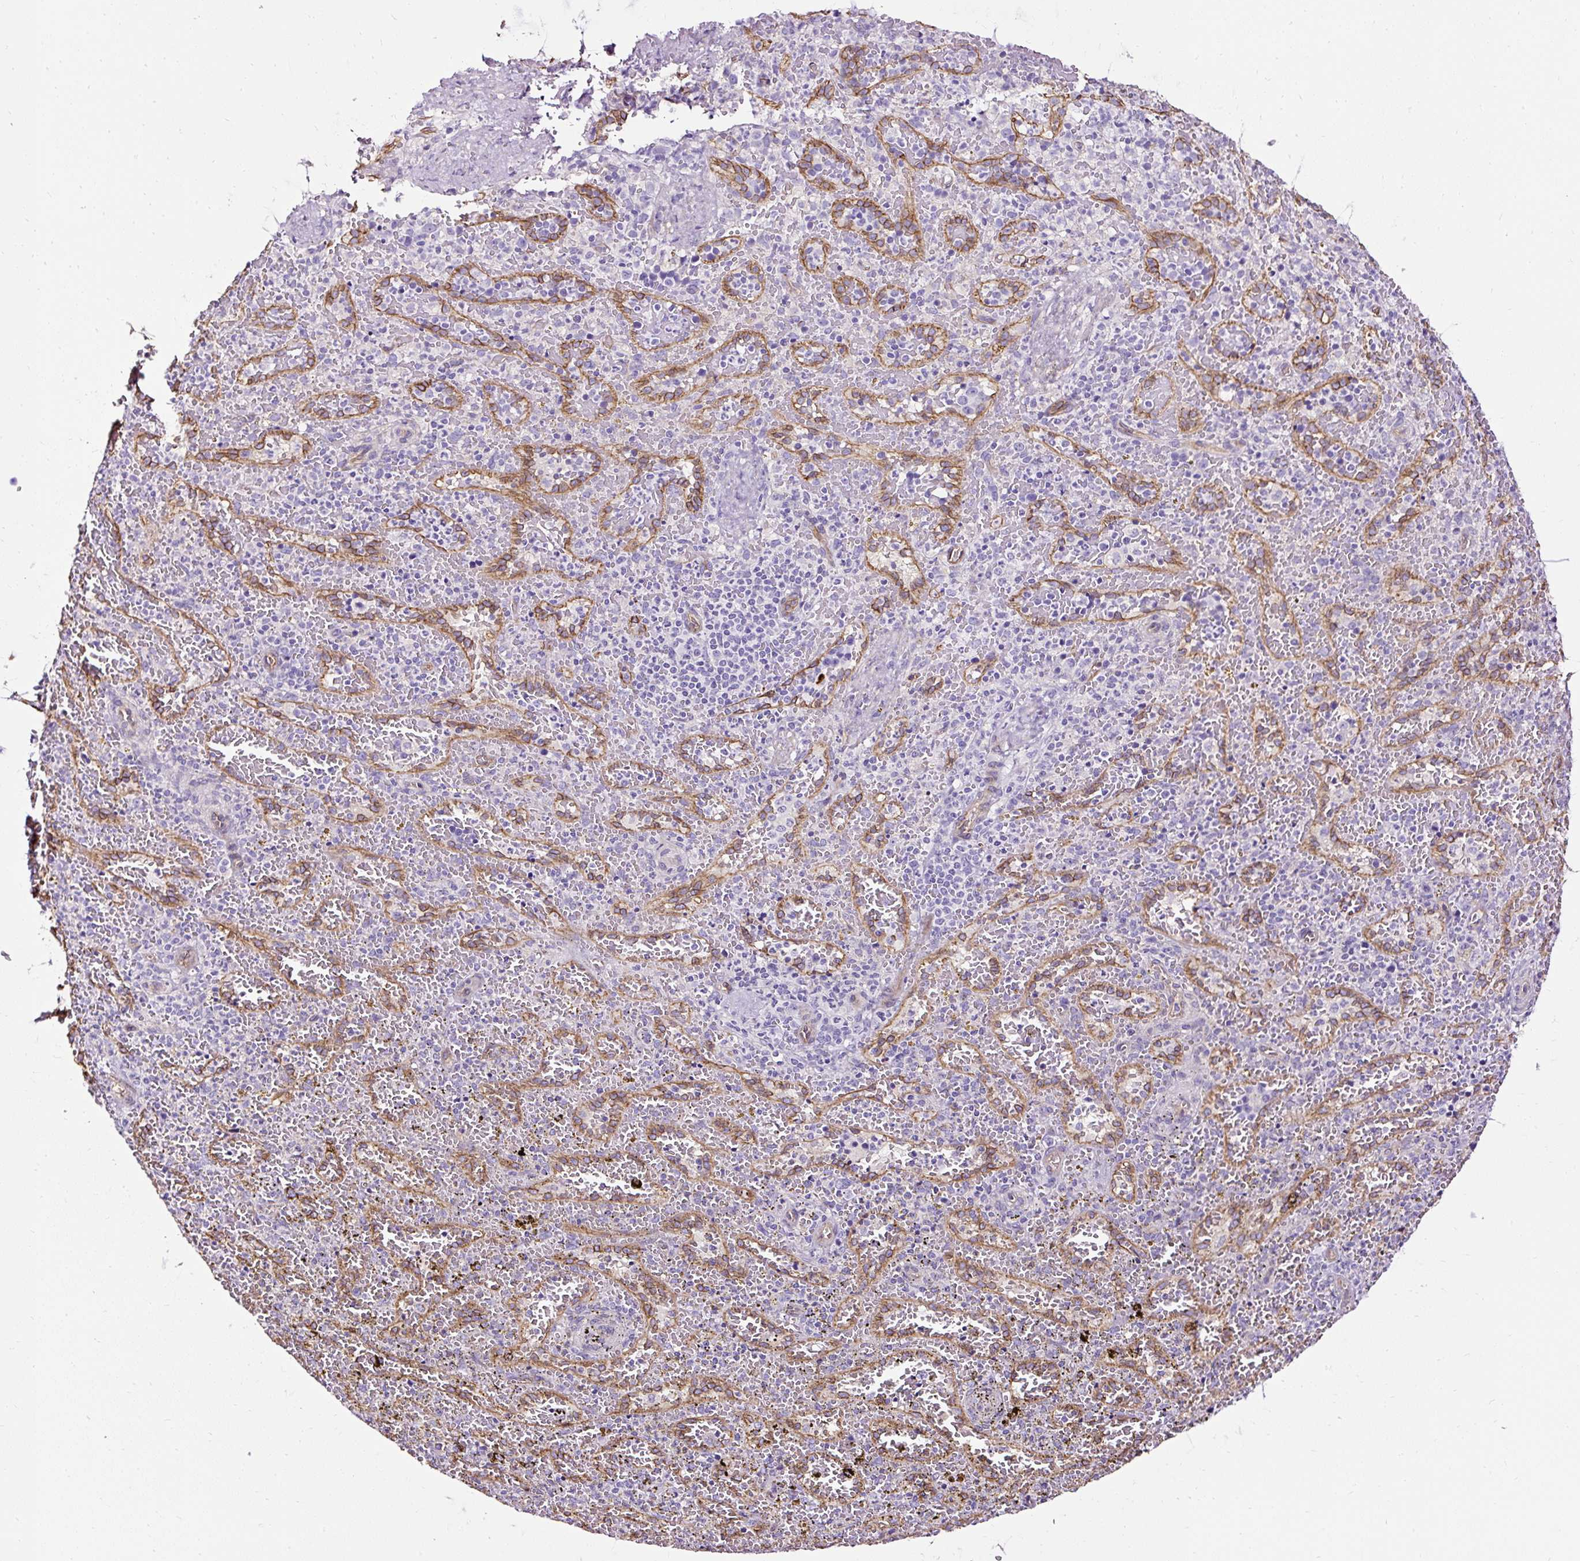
{"staining": {"intensity": "negative", "quantity": "none", "location": "none"}, "tissue": "spleen", "cell_type": "Cells in red pulp", "image_type": "normal", "snomed": [{"axis": "morphology", "description": "Normal tissue, NOS"}, {"axis": "topography", "description": "Spleen"}], "caption": "Human spleen stained for a protein using immunohistochemistry (IHC) demonstrates no expression in cells in red pulp.", "gene": "SLC7A8", "patient": {"sex": "female", "age": 50}}